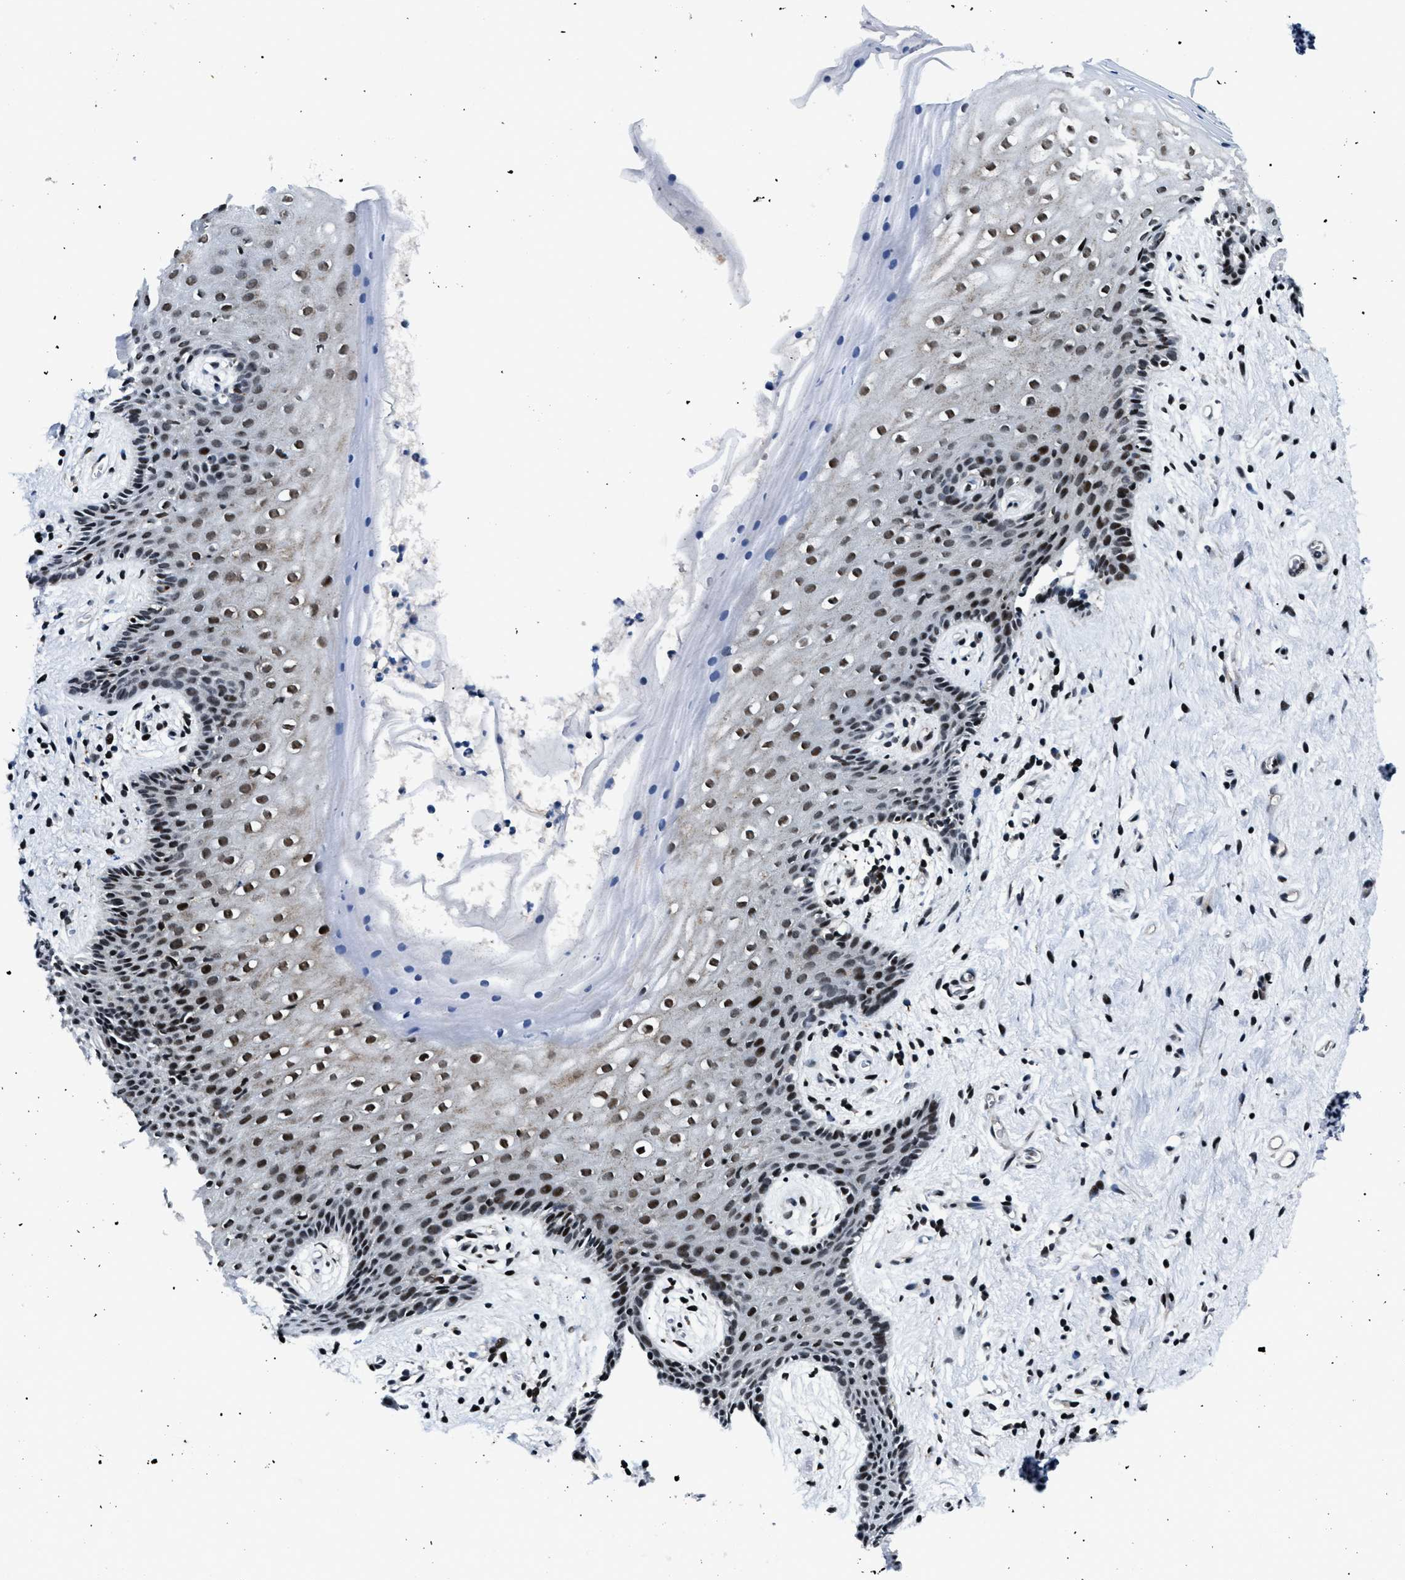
{"staining": {"intensity": "strong", "quantity": ">75%", "location": "nuclear"}, "tissue": "vagina", "cell_type": "Squamous epithelial cells", "image_type": "normal", "snomed": [{"axis": "morphology", "description": "Normal tissue, NOS"}, {"axis": "topography", "description": "Vagina"}], "caption": "Immunohistochemistry (DAB) staining of unremarkable vagina demonstrates strong nuclear protein staining in approximately >75% of squamous epithelial cells.", "gene": "SMARCB1", "patient": {"sex": "female", "age": 44}}